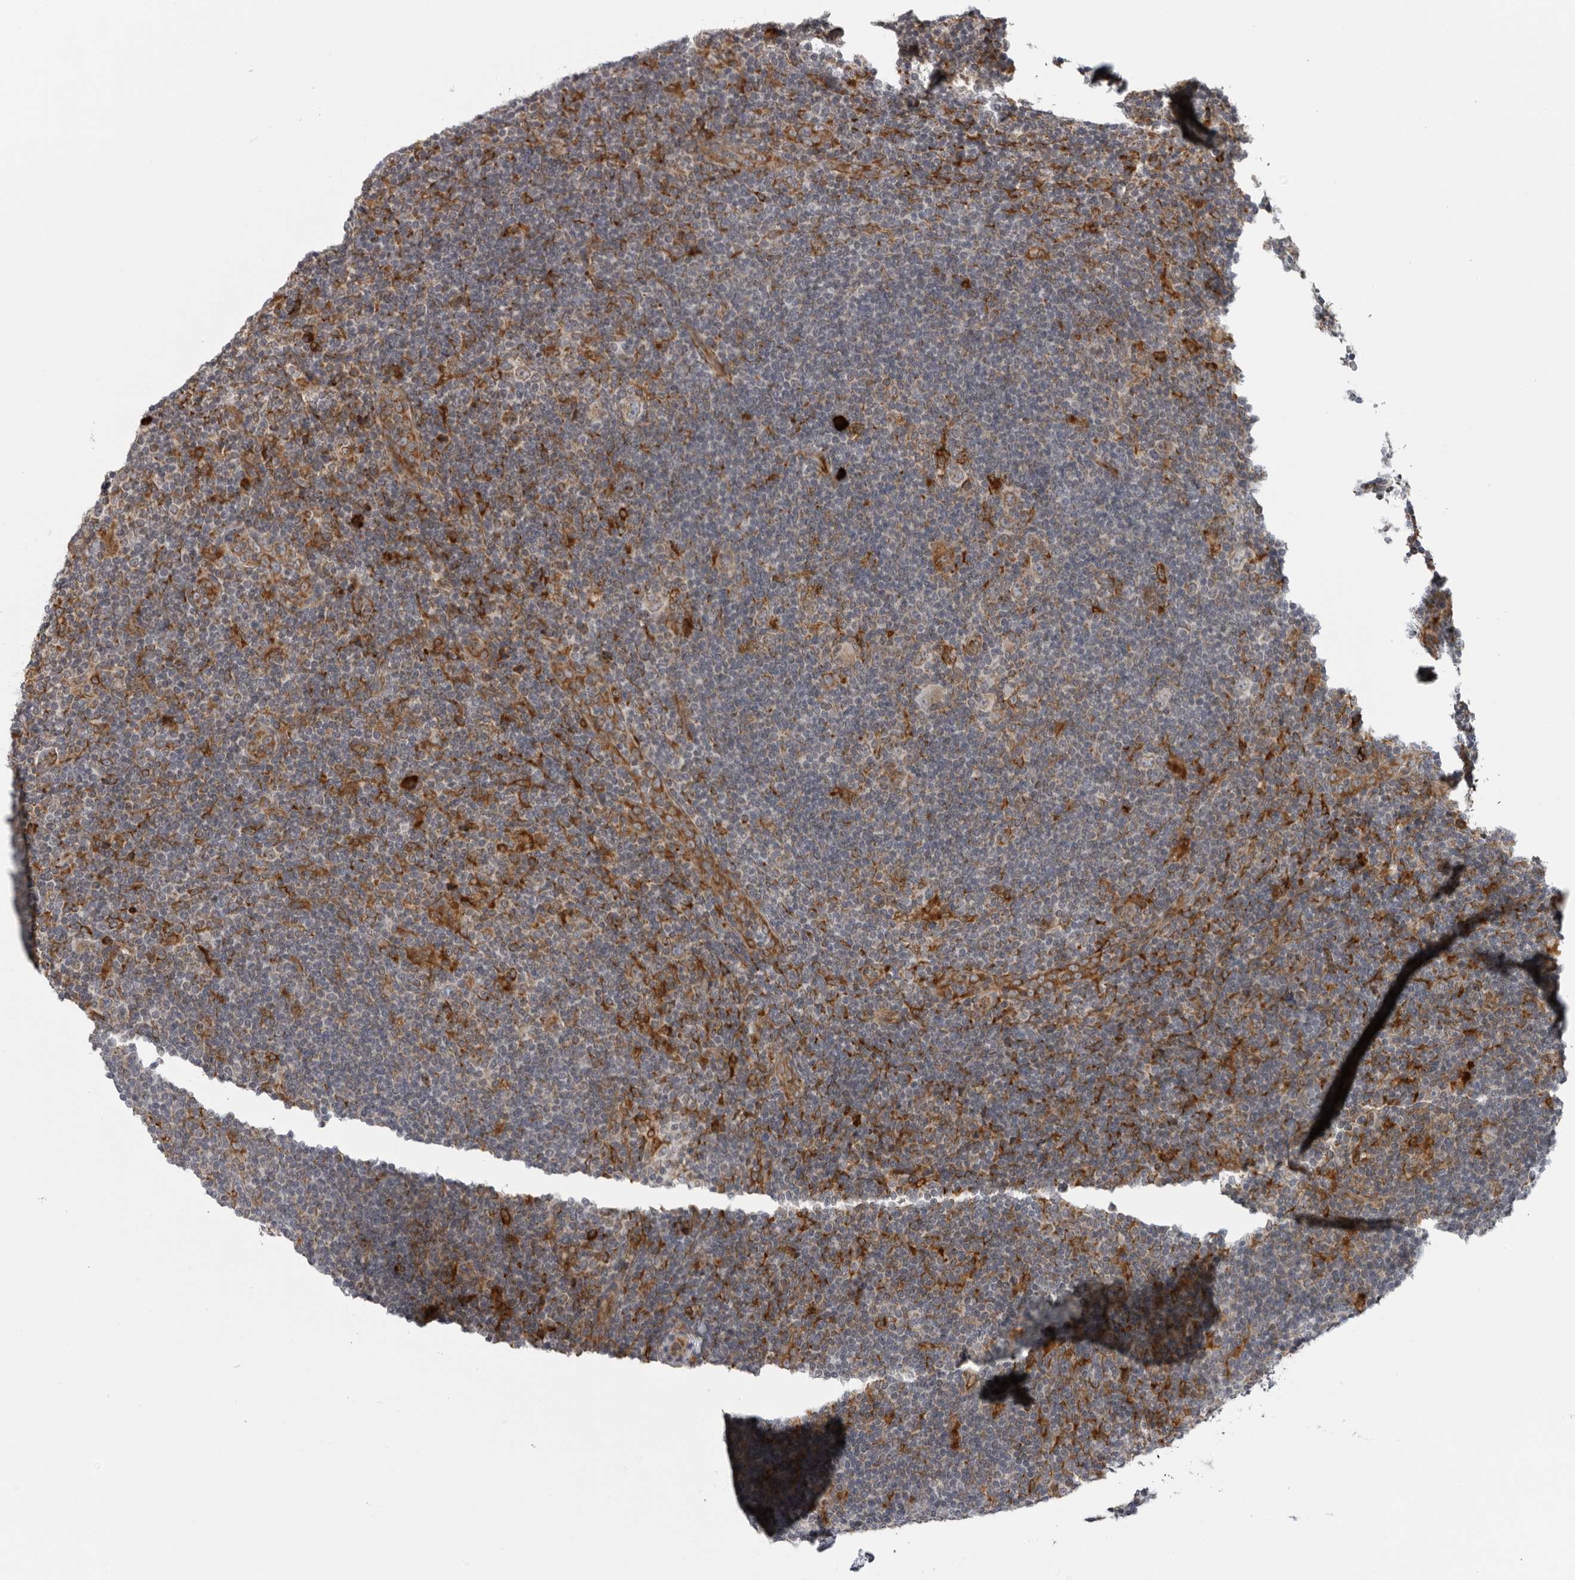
{"staining": {"intensity": "weak", "quantity": ">75%", "location": "cytoplasmic/membranous"}, "tissue": "lymphoma", "cell_type": "Tumor cells", "image_type": "cancer", "snomed": [{"axis": "morphology", "description": "Hodgkin's disease, NOS"}, {"axis": "topography", "description": "Lymph node"}], "caption": "Protein expression by immunohistochemistry (IHC) shows weak cytoplasmic/membranous expression in about >75% of tumor cells in Hodgkin's disease.", "gene": "ALPK2", "patient": {"sex": "female", "age": 57}}